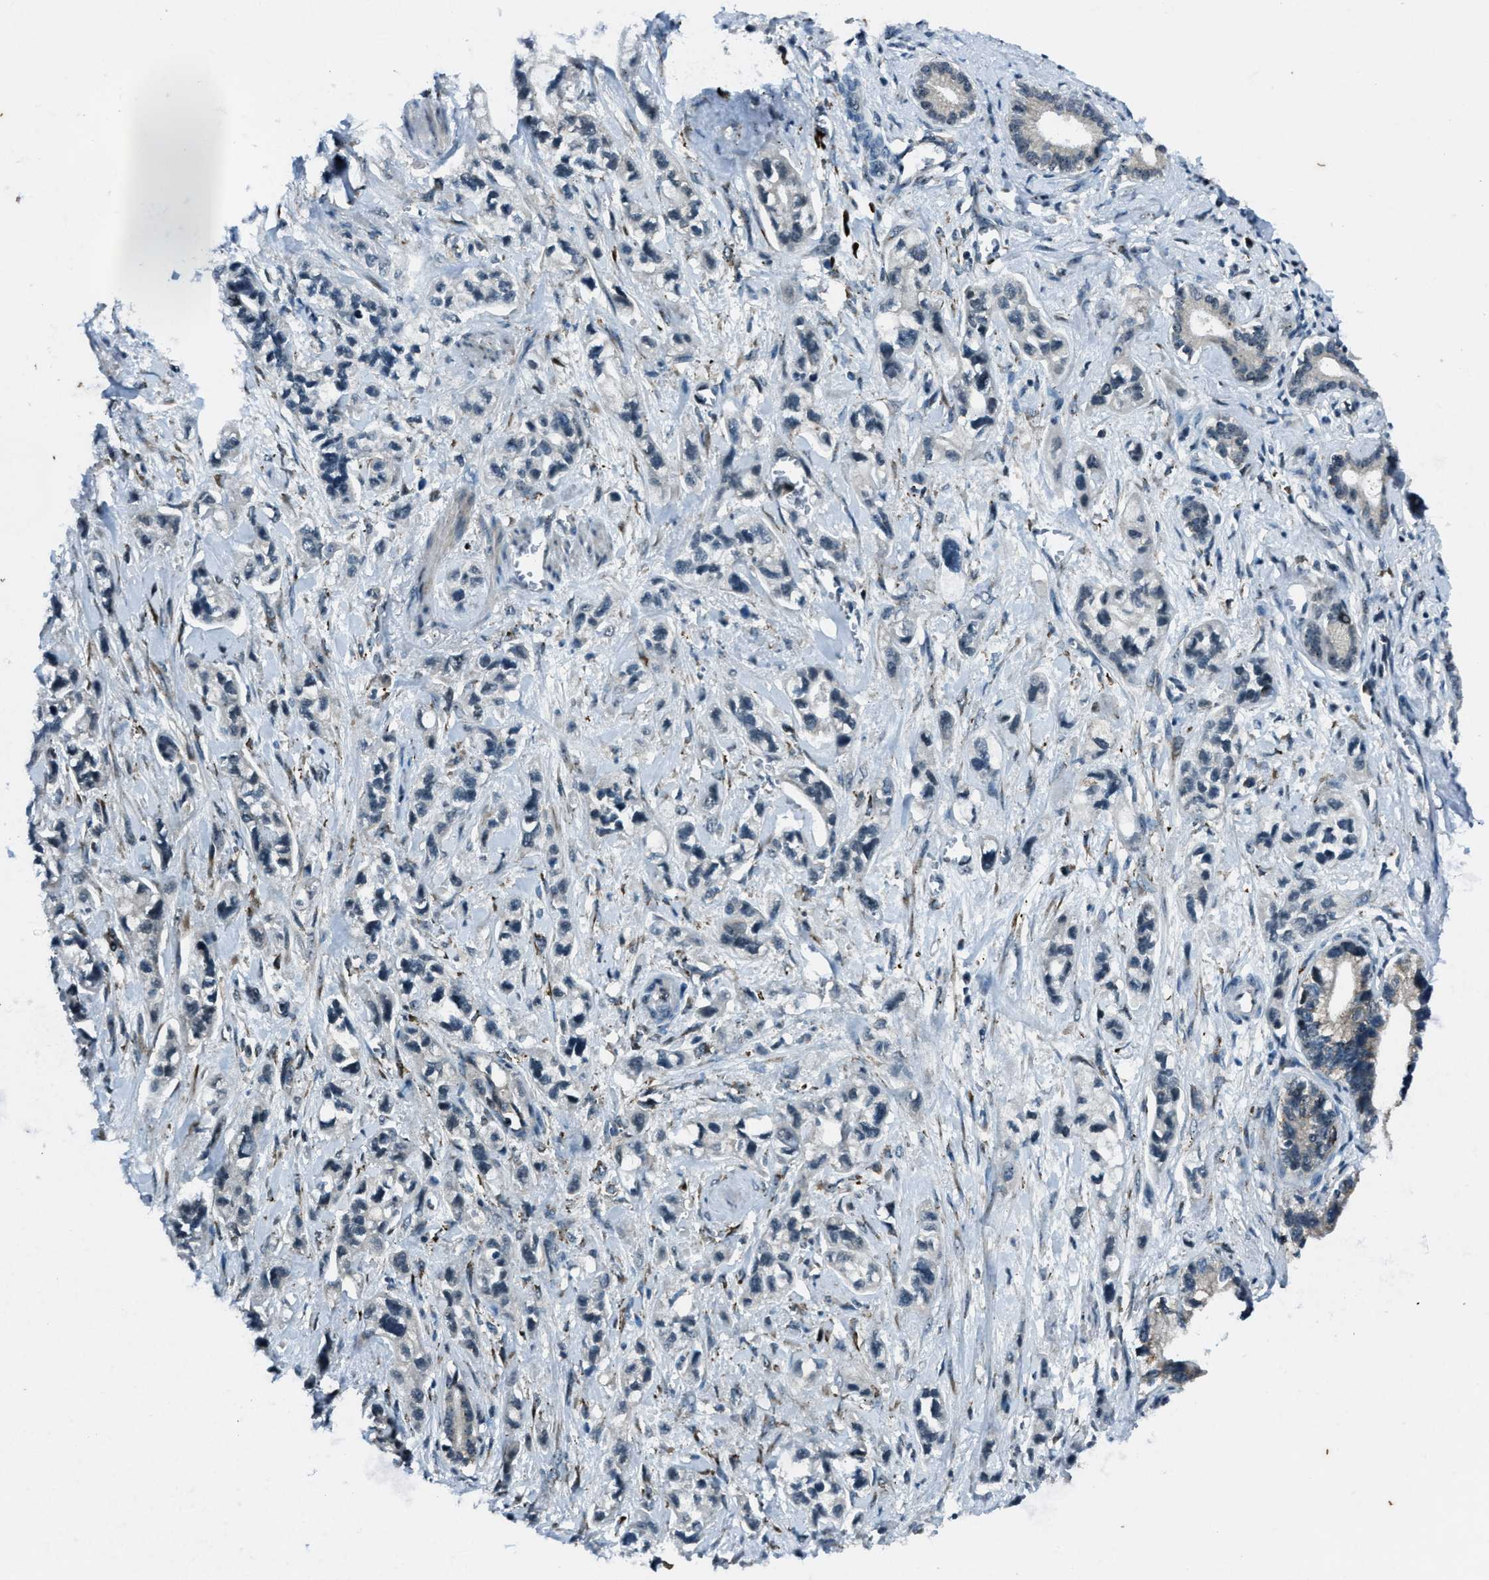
{"staining": {"intensity": "negative", "quantity": "none", "location": "none"}, "tissue": "pancreatic cancer", "cell_type": "Tumor cells", "image_type": "cancer", "snomed": [{"axis": "morphology", "description": "Adenocarcinoma, NOS"}, {"axis": "topography", "description": "Pancreas"}], "caption": "This is a micrograph of immunohistochemistry (IHC) staining of pancreatic cancer, which shows no positivity in tumor cells. (DAB immunohistochemistry with hematoxylin counter stain).", "gene": "ACTL9", "patient": {"sex": "male", "age": 74}}